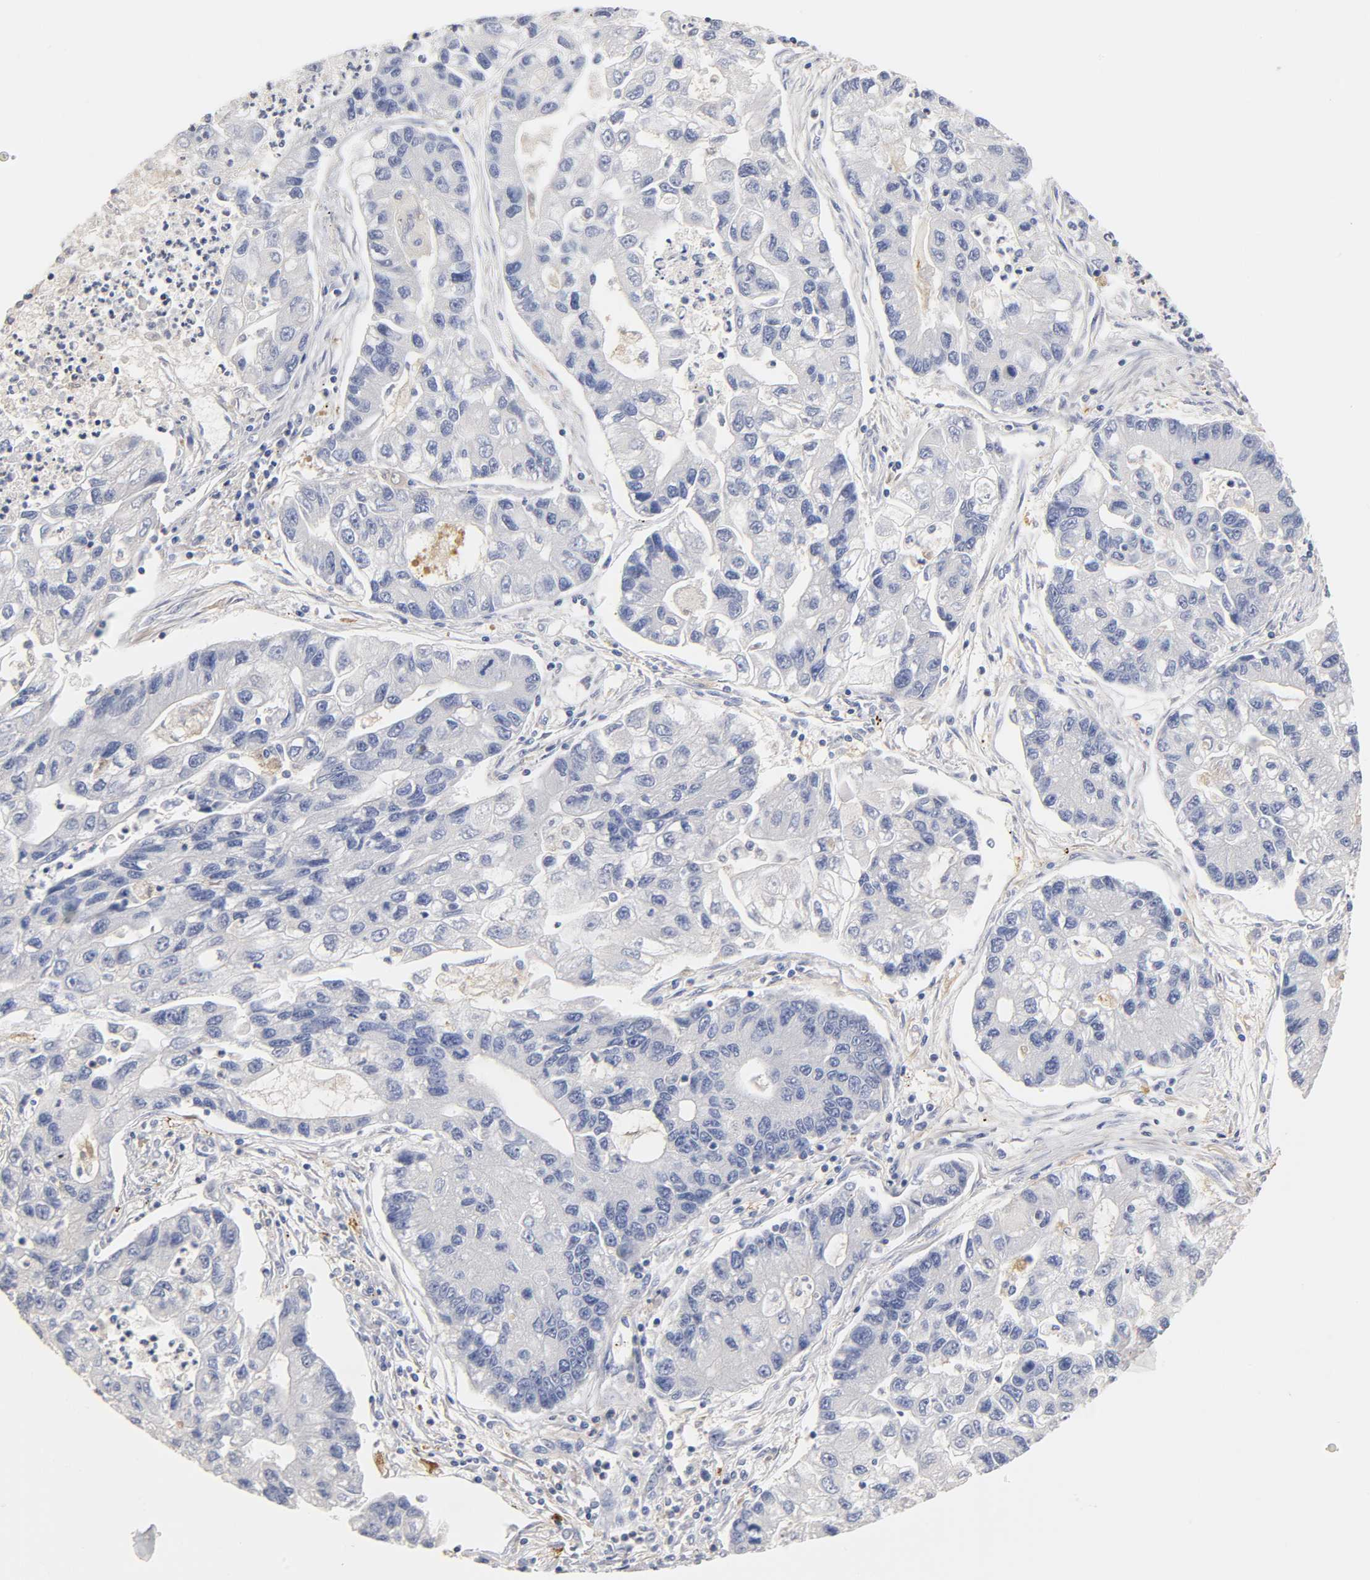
{"staining": {"intensity": "negative", "quantity": "none", "location": "none"}, "tissue": "lung cancer", "cell_type": "Tumor cells", "image_type": "cancer", "snomed": [{"axis": "morphology", "description": "Adenocarcinoma, NOS"}, {"axis": "topography", "description": "Lung"}], "caption": "Adenocarcinoma (lung) was stained to show a protein in brown. There is no significant expression in tumor cells.", "gene": "SEMA5A", "patient": {"sex": "female", "age": 51}}